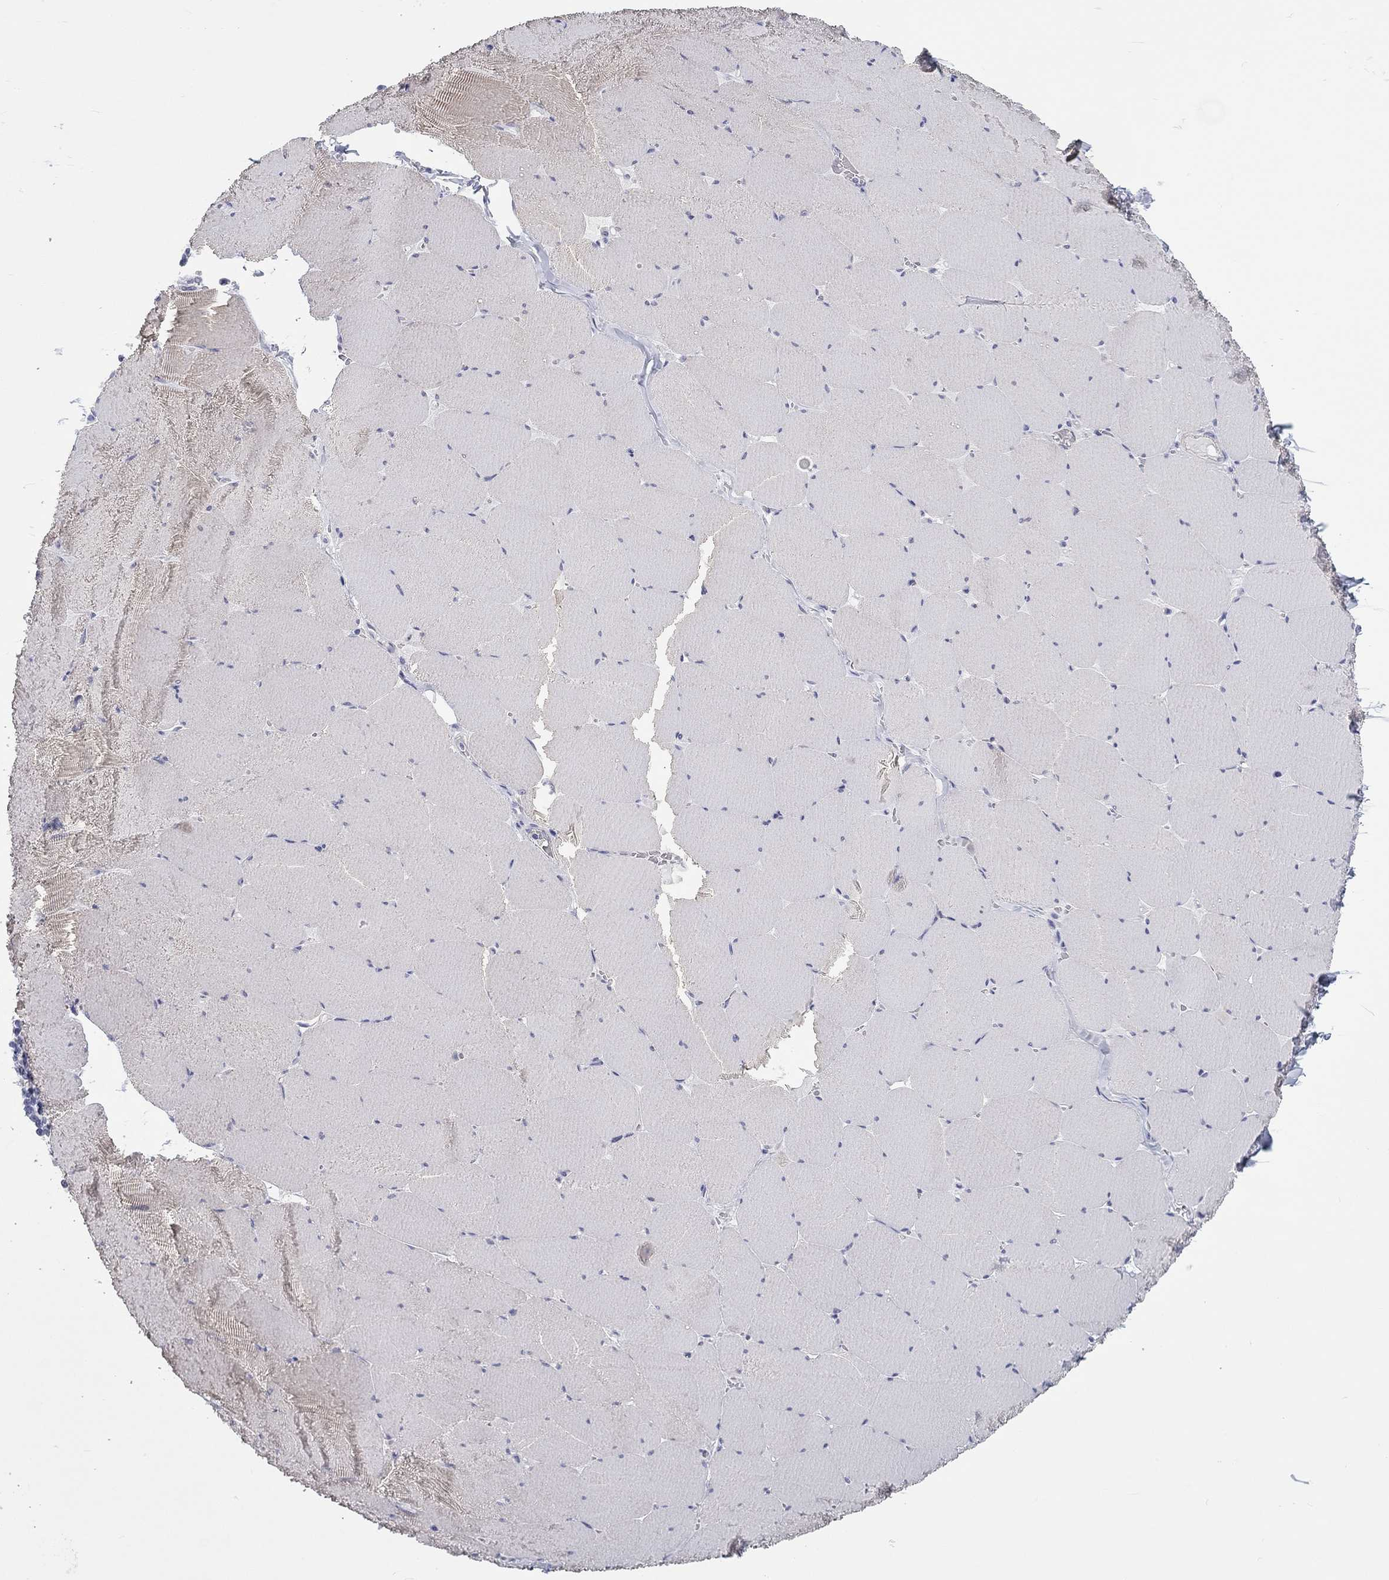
{"staining": {"intensity": "negative", "quantity": "none", "location": "none"}, "tissue": "skeletal muscle", "cell_type": "Myocytes", "image_type": "normal", "snomed": [{"axis": "morphology", "description": "Normal tissue, NOS"}, {"axis": "morphology", "description": "Malignant melanoma, Metastatic site"}, {"axis": "topography", "description": "Skeletal muscle"}], "caption": "A high-resolution image shows immunohistochemistry staining of benign skeletal muscle, which demonstrates no significant staining in myocytes. (DAB IHC visualized using brightfield microscopy, high magnification).", "gene": "CRYGD", "patient": {"sex": "male", "age": 50}}